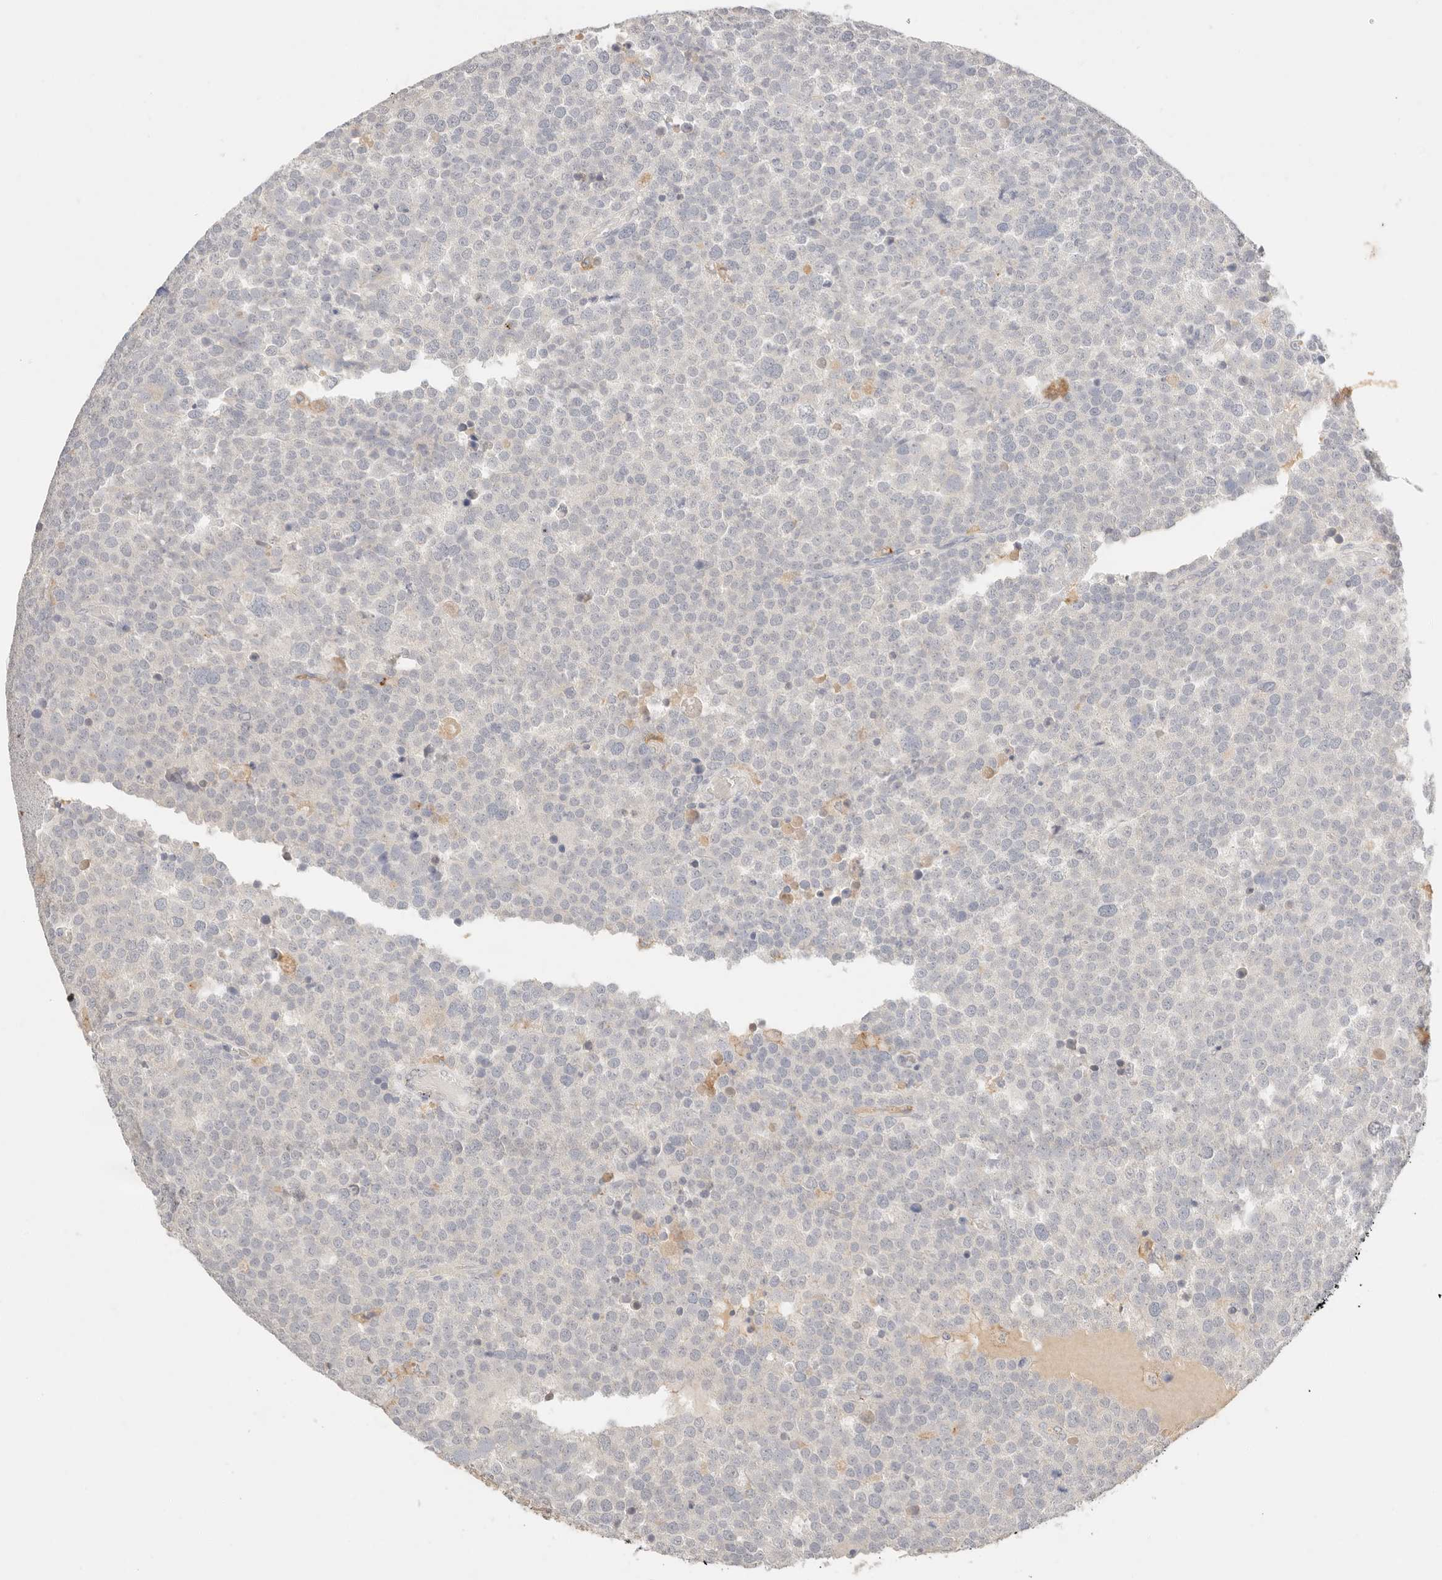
{"staining": {"intensity": "negative", "quantity": "none", "location": "none"}, "tissue": "testis cancer", "cell_type": "Tumor cells", "image_type": "cancer", "snomed": [{"axis": "morphology", "description": "Seminoma, NOS"}, {"axis": "topography", "description": "Testis"}], "caption": "Testis seminoma was stained to show a protein in brown. There is no significant positivity in tumor cells. (DAB IHC with hematoxylin counter stain).", "gene": "CEP120", "patient": {"sex": "male", "age": 71}}